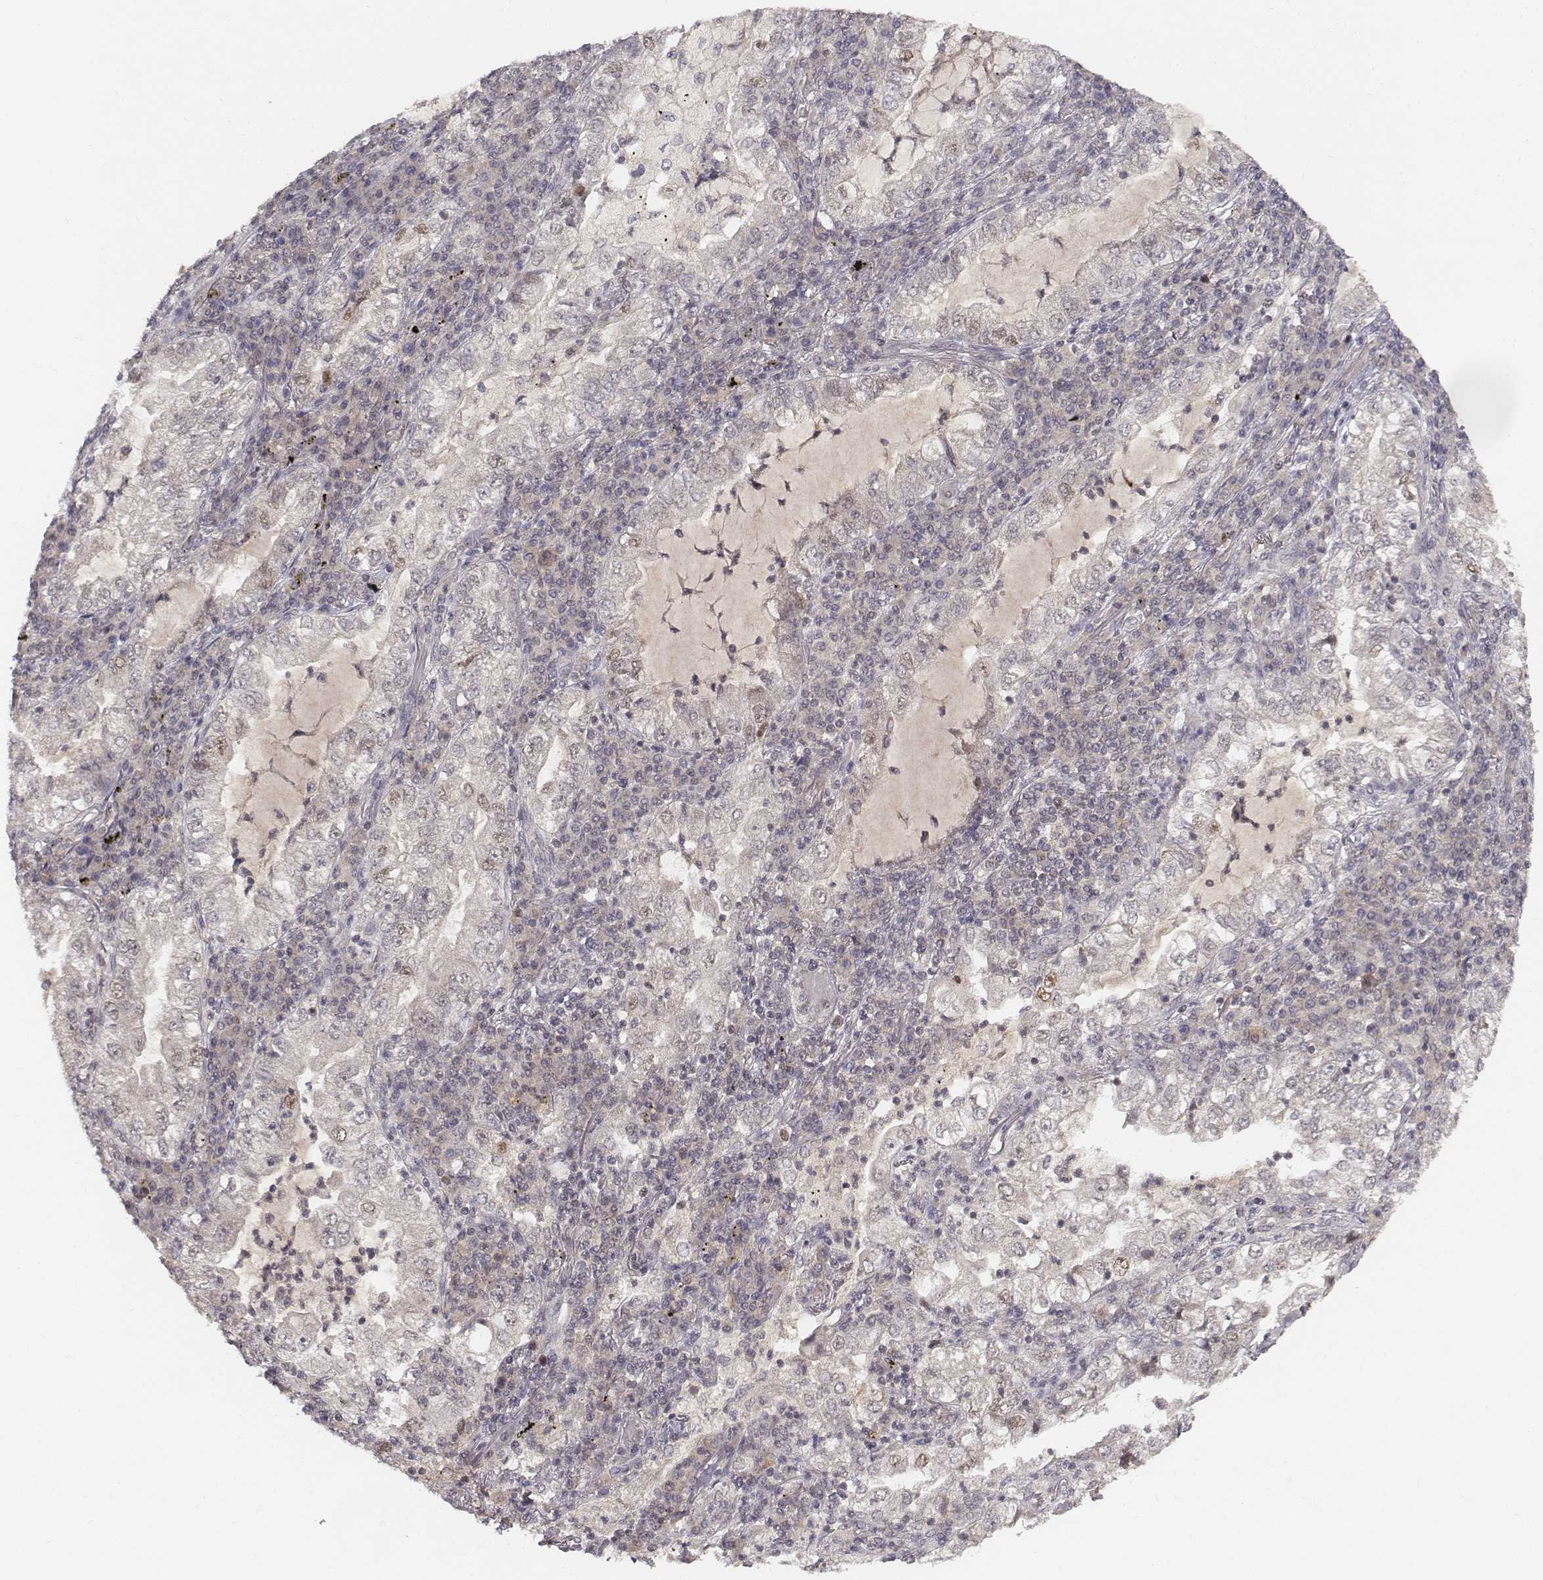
{"staining": {"intensity": "negative", "quantity": "none", "location": "none"}, "tissue": "lung cancer", "cell_type": "Tumor cells", "image_type": "cancer", "snomed": [{"axis": "morphology", "description": "Adenocarcinoma, NOS"}, {"axis": "topography", "description": "Lung"}], "caption": "High magnification brightfield microscopy of lung cancer stained with DAB (3,3'-diaminobenzidine) (brown) and counterstained with hematoxylin (blue): tumor cells show no significant staining.", "gene": "FANCD2", "patient": {"sex": "female", "age": 73}}